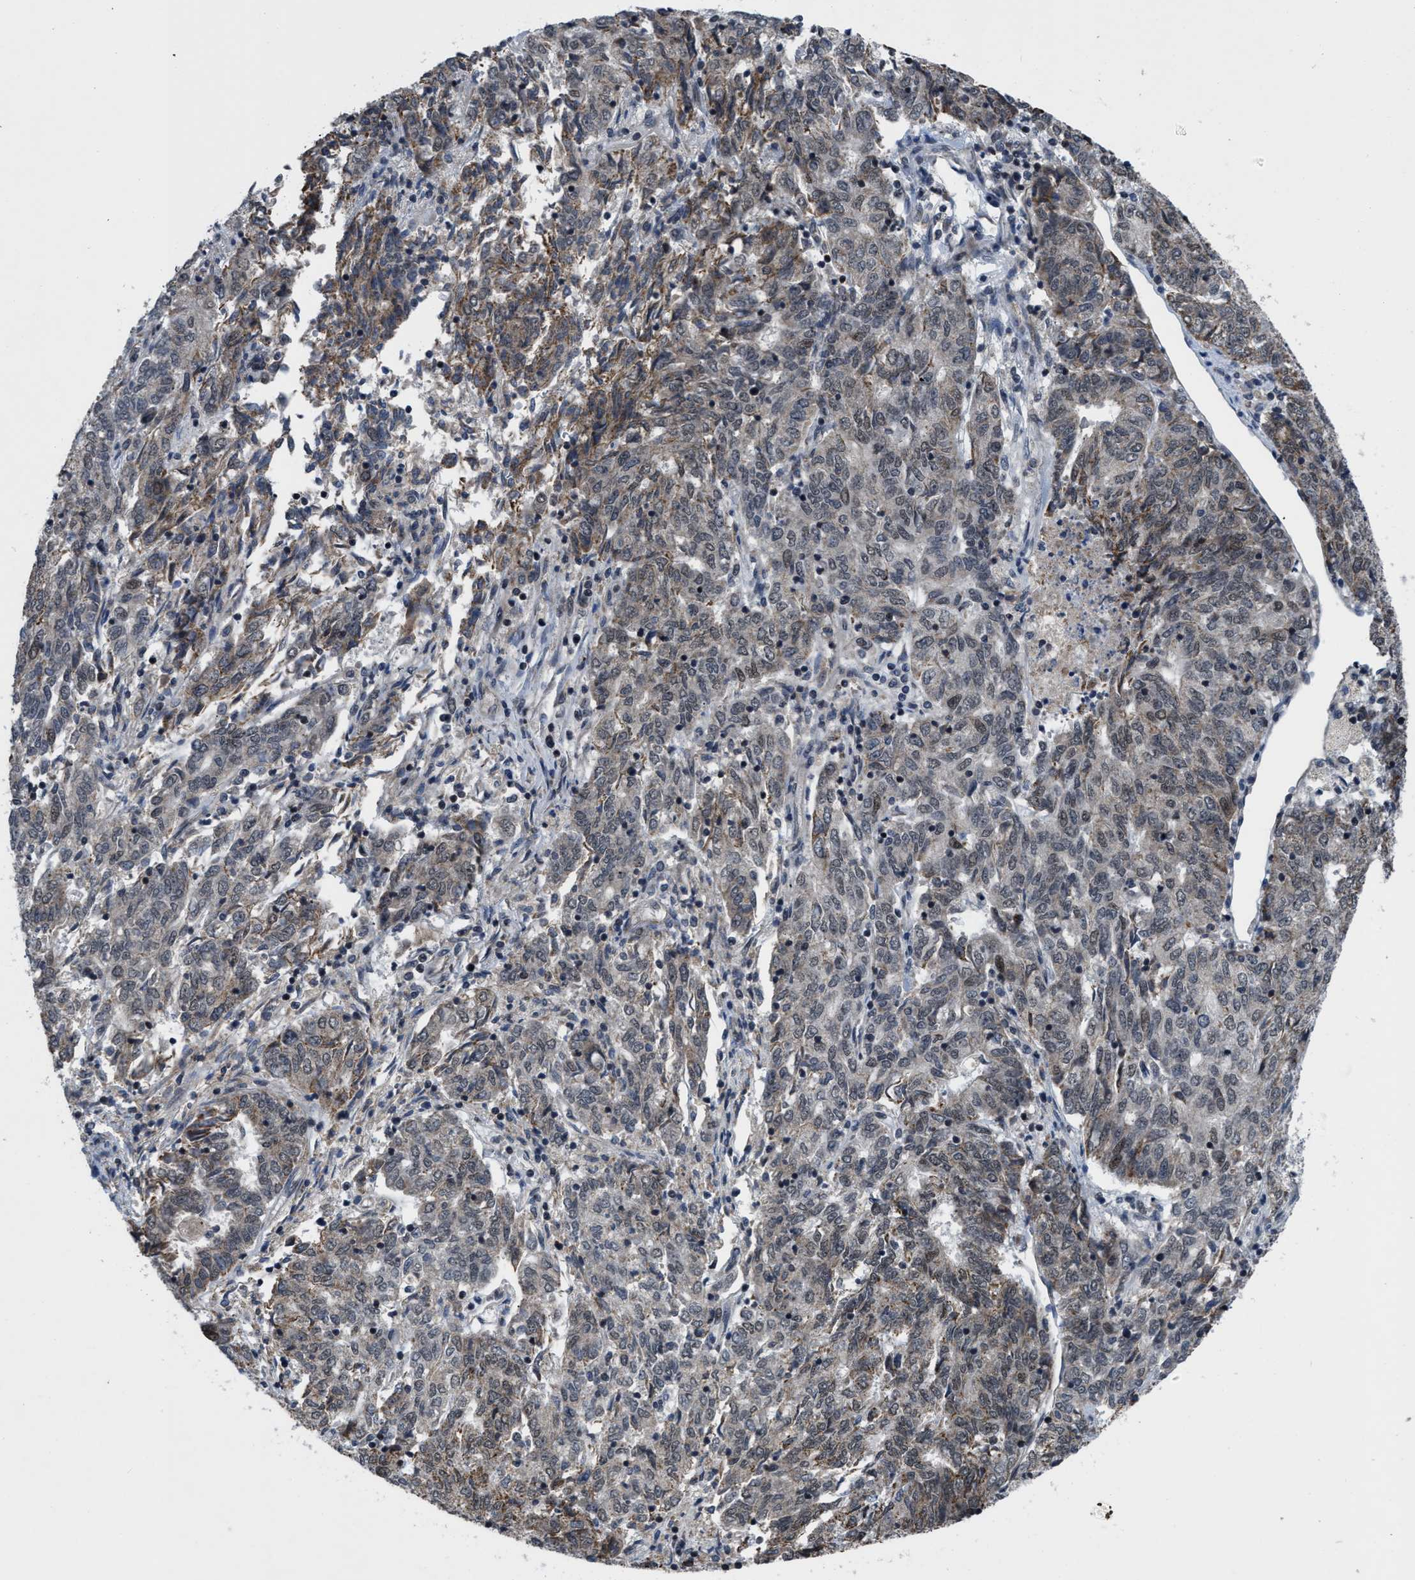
{"staining": {"intensity": "weak", "quantity": "25%-75%", "location": "cytoplasmic/membranous,nuclear"}, "tissue": "endometrial cancer", "cell_type": "Tumor cells", "image_type": "cancer", "snomed": [{"axis": "morphology", "description": "Adenocarcinoma, NOS"}, {"axis": "topography", "description": "Endometrium"}], "caption": "Immunohistochemical staining of human endometrial cancer (adenocarcinoma) displays low levels of weak cytoplasmic/membranous and nuclear positivity in approximately 25%-75% of tumor cells. The protein is shown in brown color, while the nuclei are stained blue.", "gene": "ZNHIT1", "patient": {"sex": "female", "age": 80}}